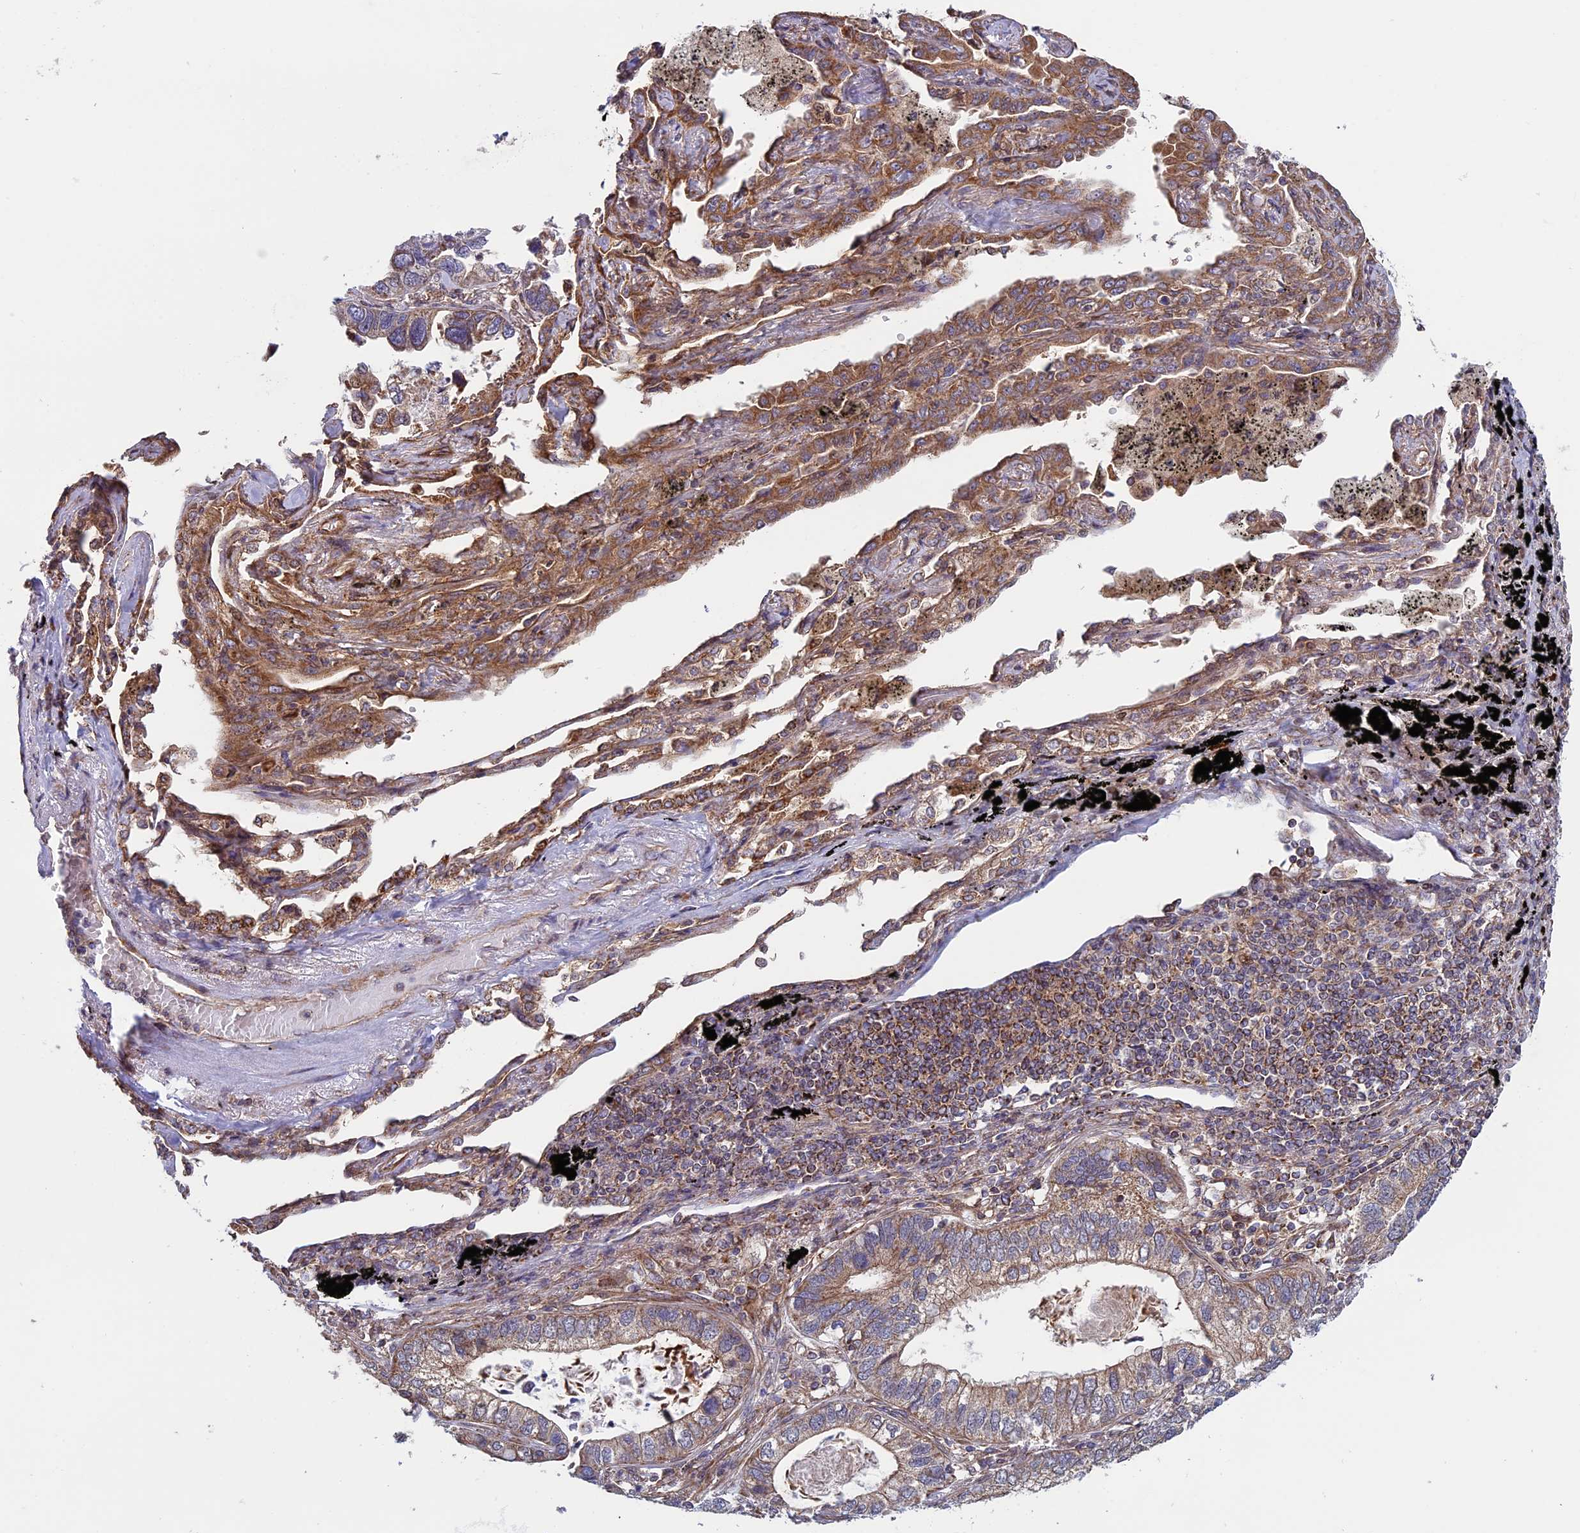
{"staining": {"intensity": "moderate", "quantity": ">75%", "location": "cytoplasmic/membranous"}, "tissue": "lung cancer", "cell_type": "Tumor cells", "image_type": "cancer", "snomed": [{"axis": "morphology", "description": "Adenocarcinoma, NOS"}, {"axis": "topography", "description": "Lung"}], "caption": "Adenocarcinoma (lung) was stained to show a protein in brown. There is medium levels of moderate cytoplasmic/membranous positivity in about >75% of tumor cells. (DAB (3,3'-diaminobenzidine) IHC, brown staining for protein, blue staining for nuclei).", "gene": "CCDC8", "patient": {"sex": "male", "age": 67}}